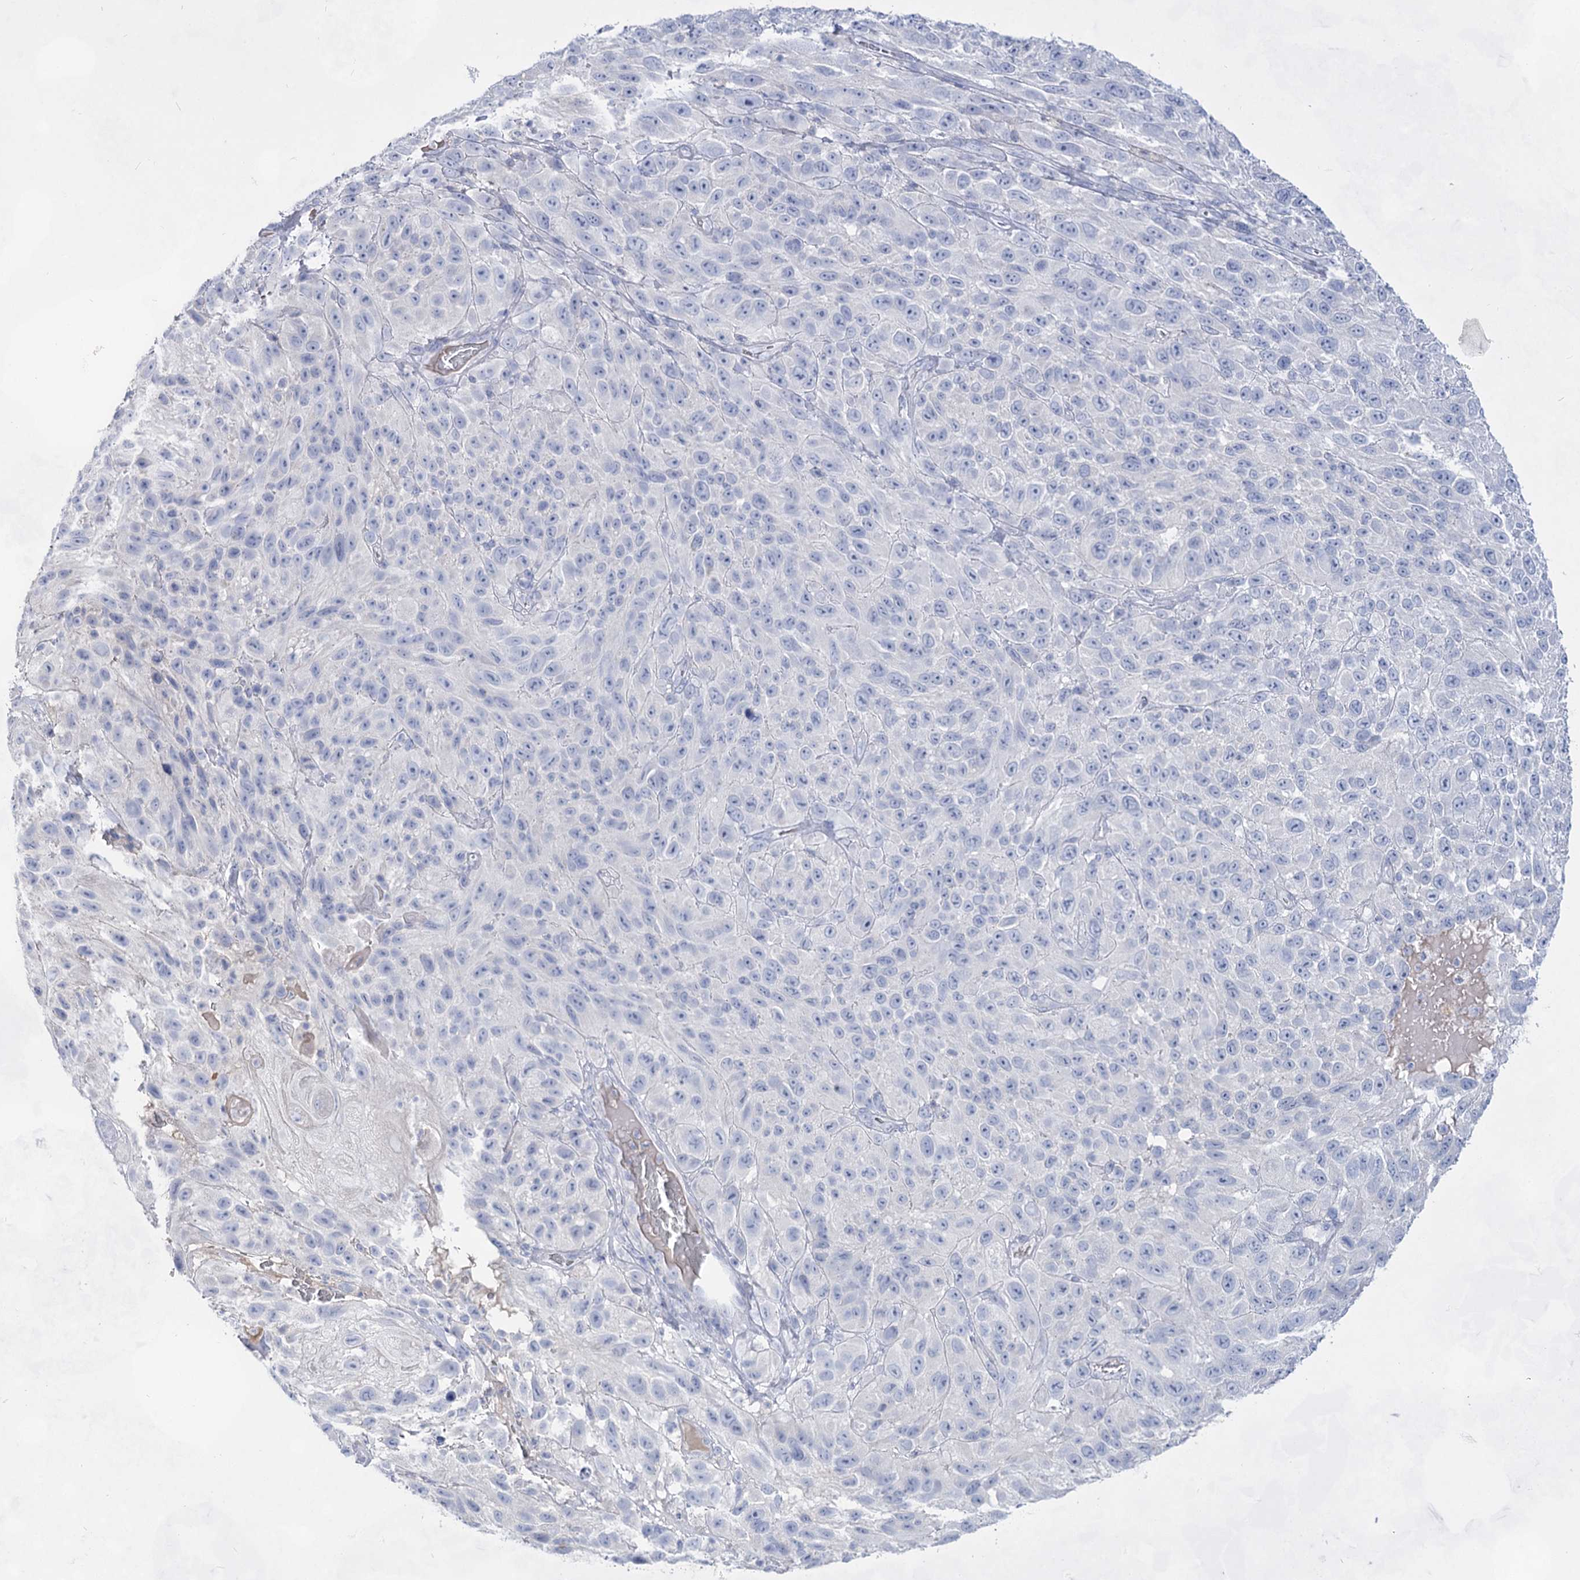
{"staining": {"intensity": "negative", "quantity": "none", "location": "none"}, "tissue": "melanoma", "cell_type": "Tumor cells", "image_type": "cancer", "snomed": [{"axis": "morphology", "description": "Malignant melanoma, NOS"}, {"axis": "topography", "description": "Skin"}], "caption": "Tumor cells show no significant protein expression in malignant melanoma.", "gene": "ACRV1", "patient": {"sex": "female", "age": 96}}